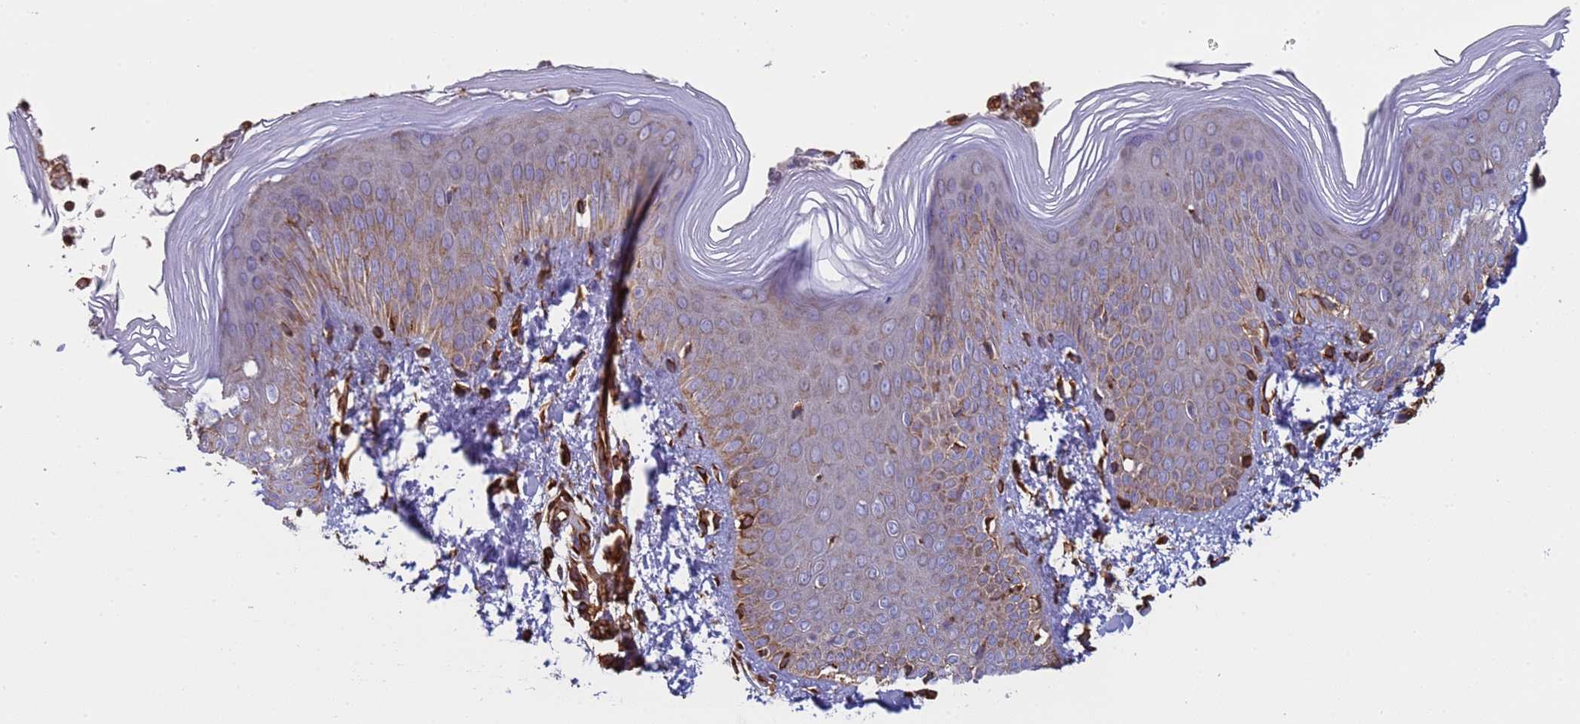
{"staining": {"intensity": "moderate", "quantity": "25%-75%", "location": "cytoplasmic/membranous"}, "tissue": "skin", "cell_type": "Epidermal cells", "image_type": "normal", "snomed": [{"axis": "morphology", "description": "Normal tissue, NOS"}, {"axis": "morphology", "description": "Inflammation, NOS"}, {"axis": "topography", "description": "Soft tissue"}, {"axis": "topography", "description": "Anal"}], "caption": "A high-resolution micrograph shows IHC staining of normal skin, which demonstrates moderate cytoplasmic/membranous positivity in about 25%-75% of epidermal cells. (IHC, brightfield microscopy, high magnification).", "gene": "NUDT12", "patient": {"sex": "female", "age": 15}}